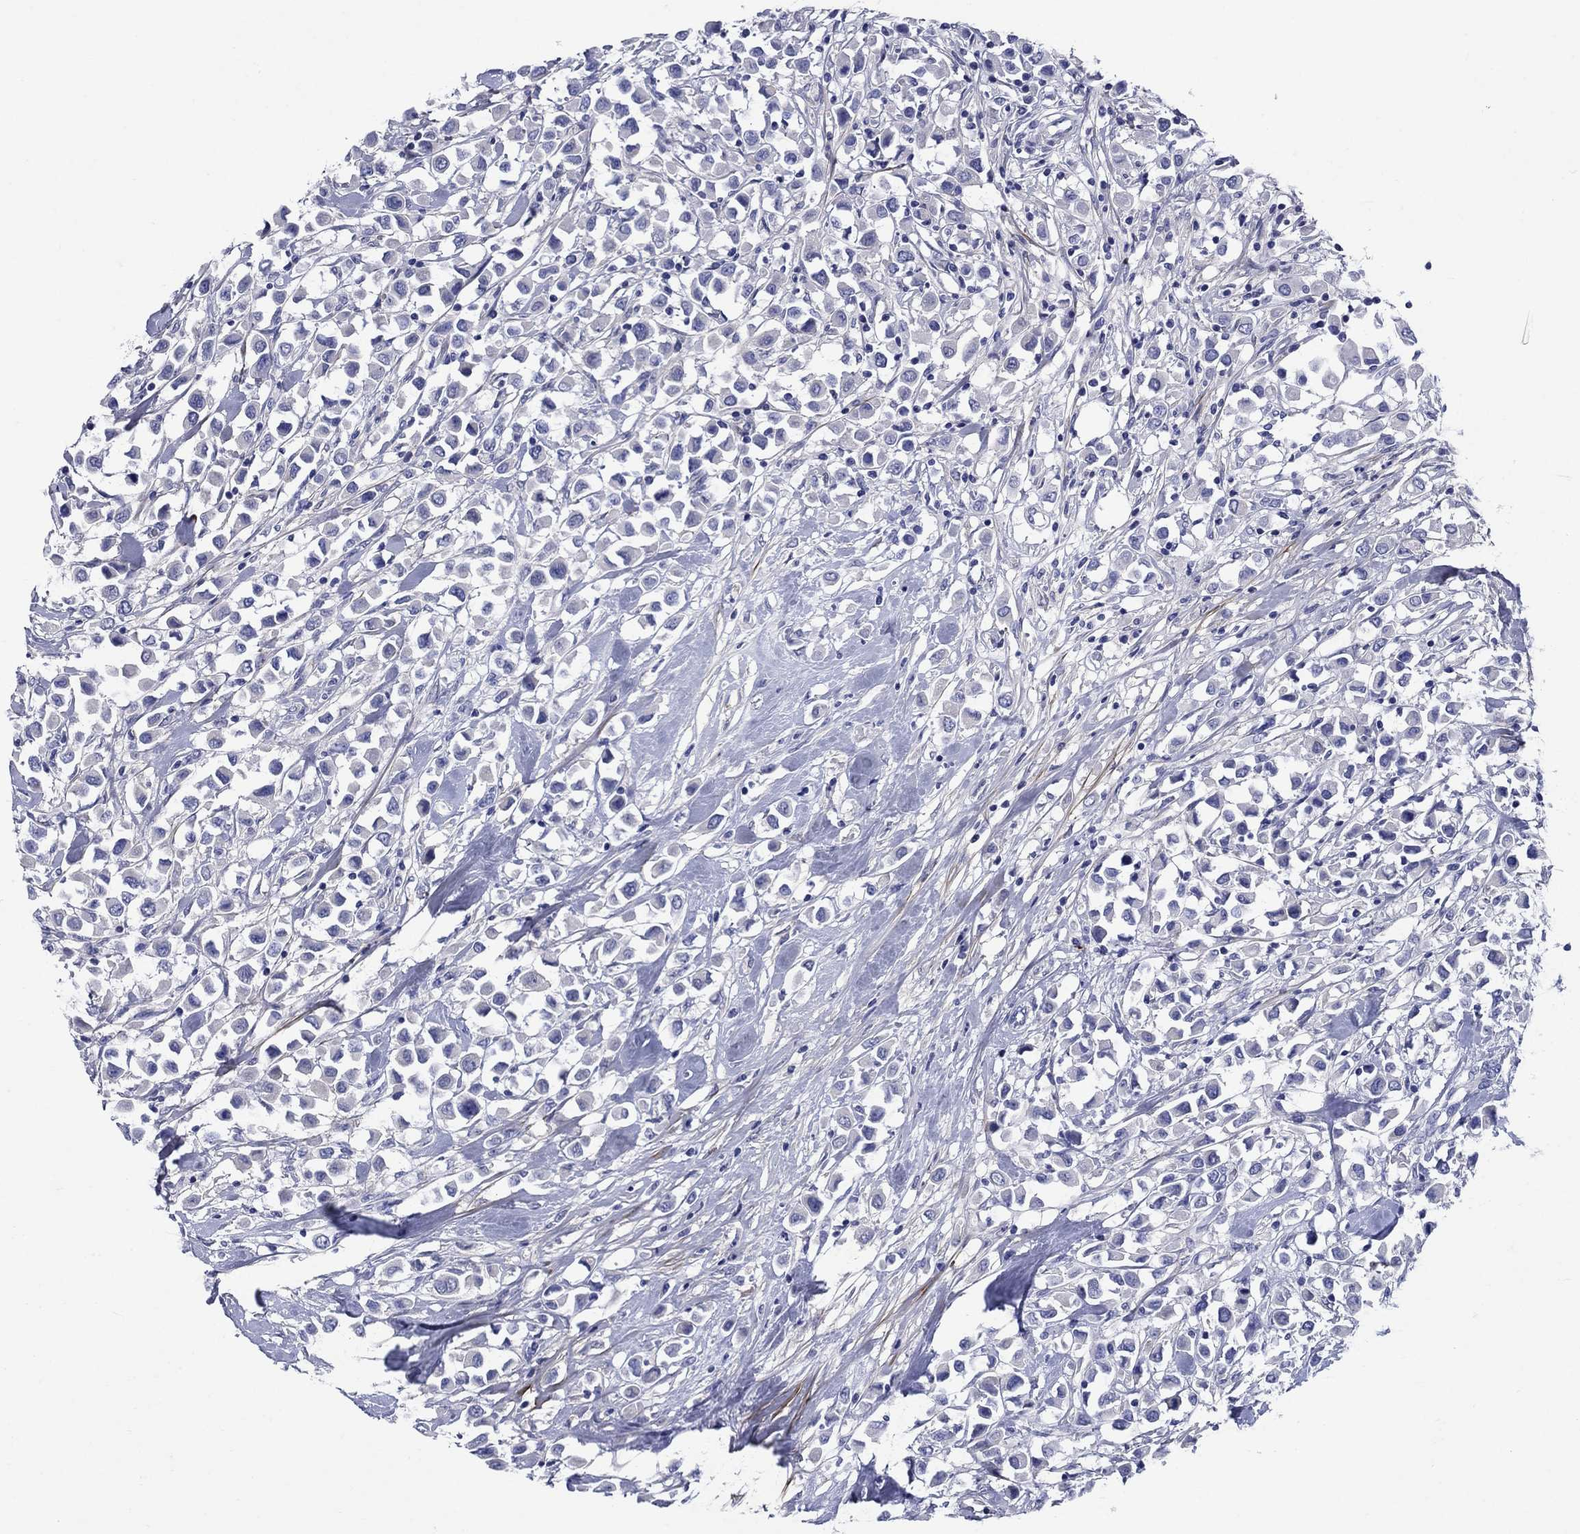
{"staining": {"intensity": "negative", "quantity": "none", "location": "none"}, "tissue": "breast cancer", "cell_type": "Tumor cells", "image_type": "cancer", "snomed": [{"axis": "morphology", "description": "Duct carcinoma"}, {"axis": "topography", "description": "Breast"}], "caption": "This is a photomicrograph of IHC staining of breast intraductal carcinoma, which shows no positivity in tumor cells. (DAB (3,3'-diaminobenzidine) immunohistochemistry with hematoxylin counter stain).", "gene": "SULT2B1", "patient": {"sex": "female", "age": 61}}